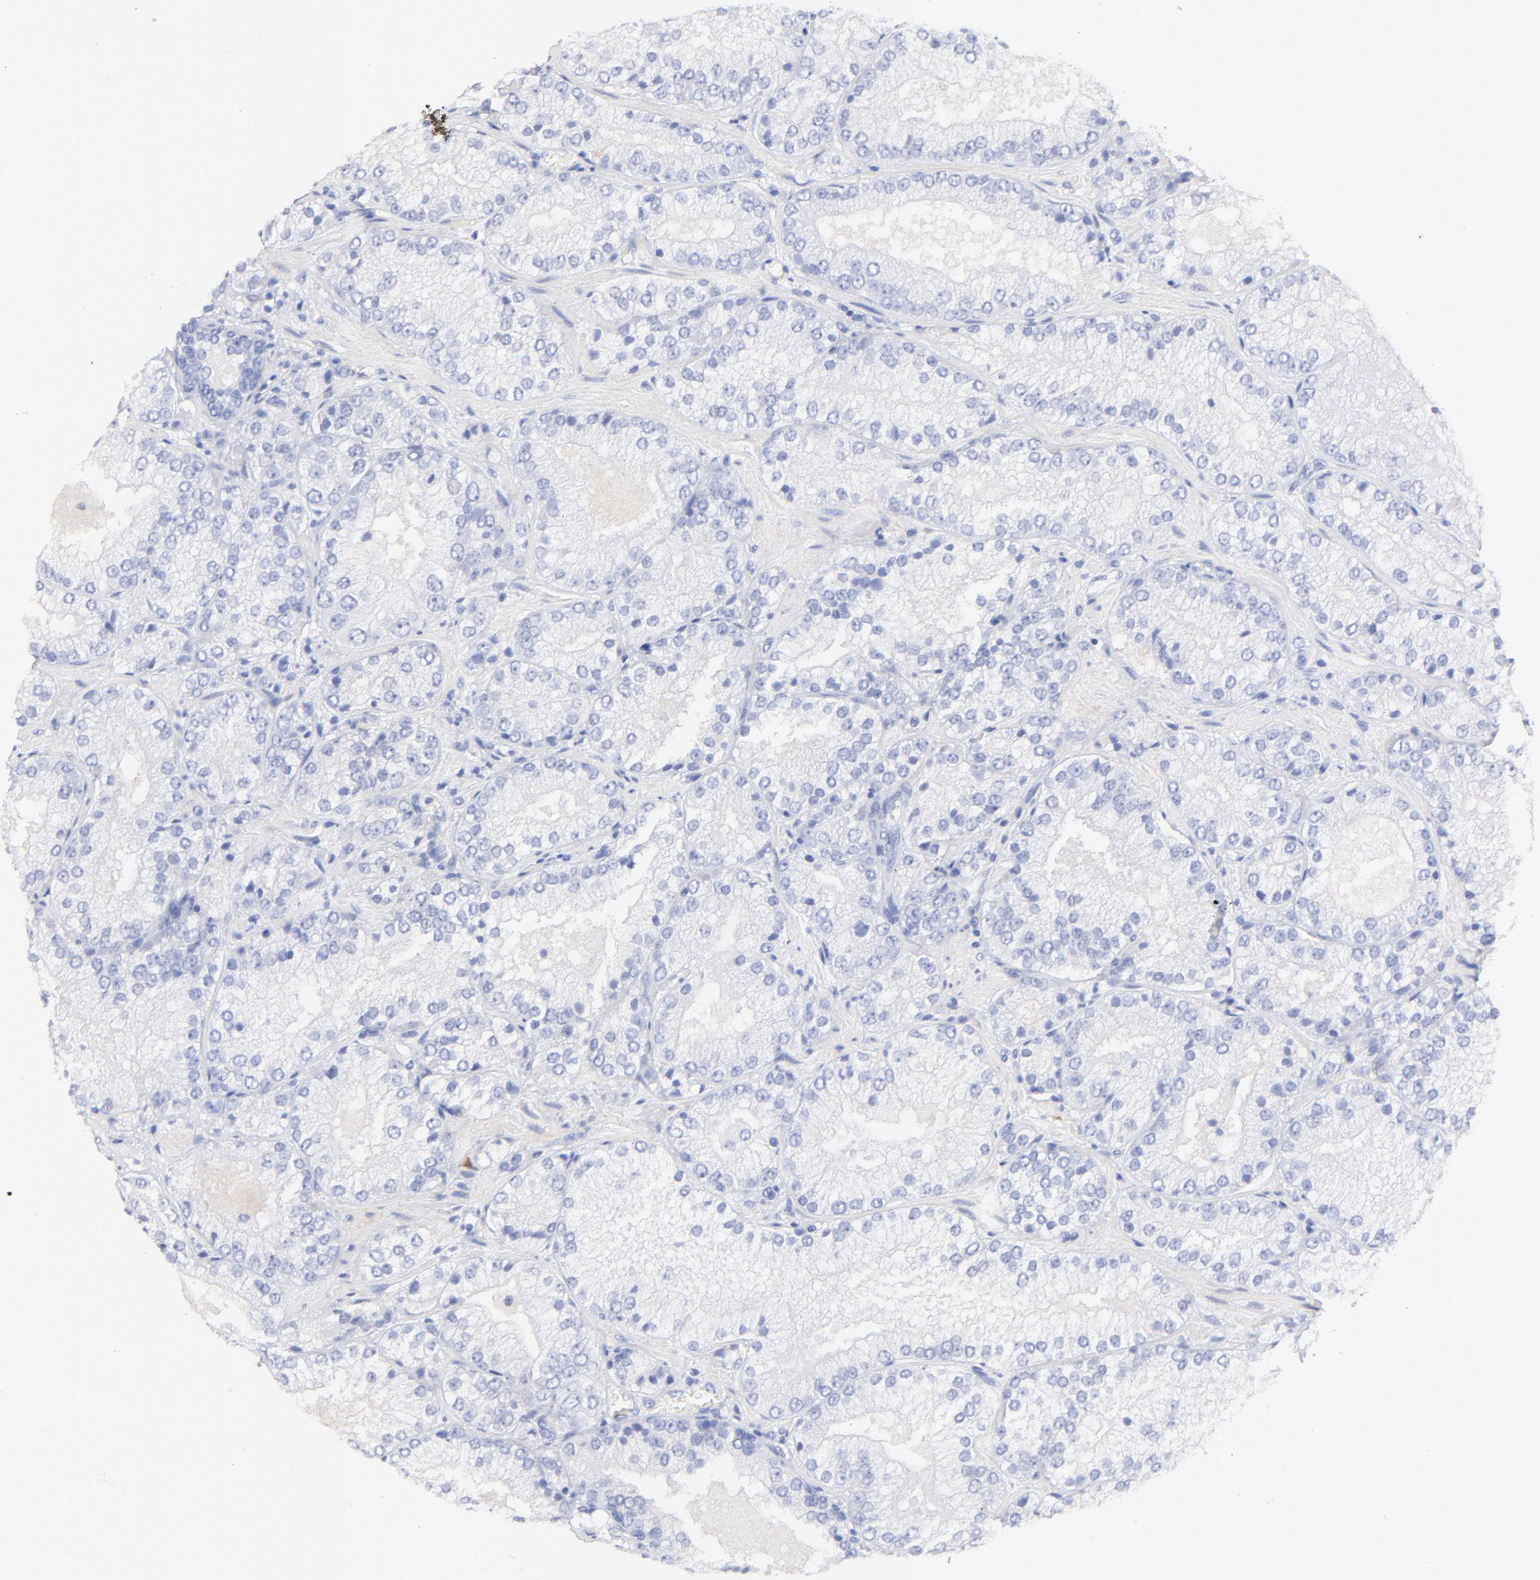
{"staining": {"intensity": "negative", "quantity": "none", "location": "none"}, "tissue": "prostate cancer", "cell_type": "Tumor cells", "image_type": "cancer", "snomed": [{"axis": "morphology", "description": "Adenocarcinoma, Low grade"}, {"axis": "topography", "description": "Prostate"}], "caption": "IHC of adenocarcinoma (low-grade) (prostate) shows no staining in tumor cells.", "gene": "HORMAD2", "patient": {"sex": "male", "age": 60}}